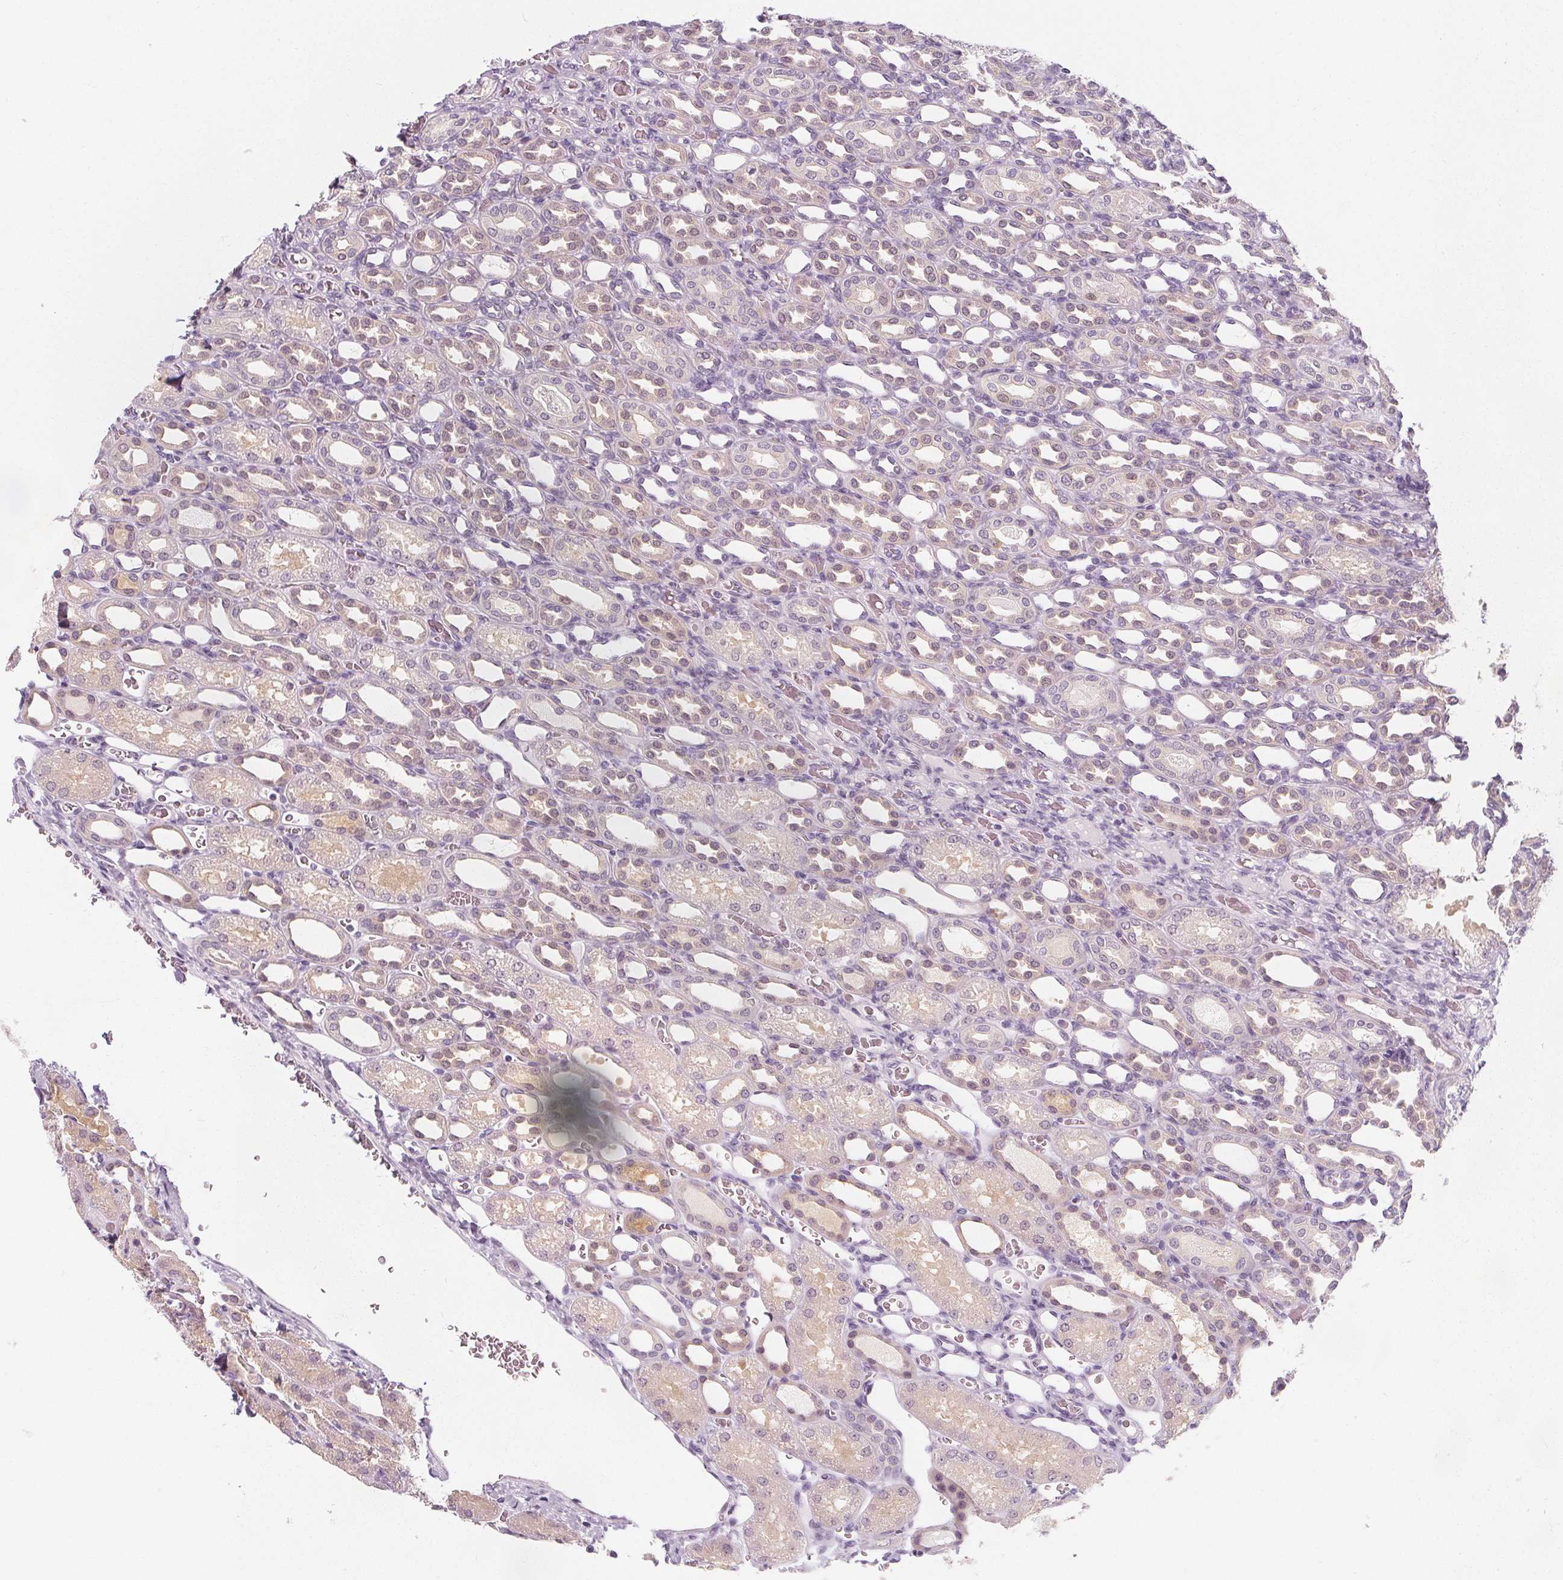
{"staining": {"intensity": "negative", "quantity": "none", "location": "none"}, "tissue": "kidney", "cell_type": "Cells in glomeruli", "image_type": "normal", "snomed": [{"axis": "morphology", "description": "Normal tissue, NOS"}, {"axis": "topography", "description": "Kidney"}], "caption": "High magnification brightfield microscopy of benign kidney stained with DAB (3,3'-diaminobenzidine) (brown) and counterstained with hematoxylin (blue): cells in glomeruli show no significant staining.", "gene": "UGP2", "patient": {"sex": "male", "age": 2}}